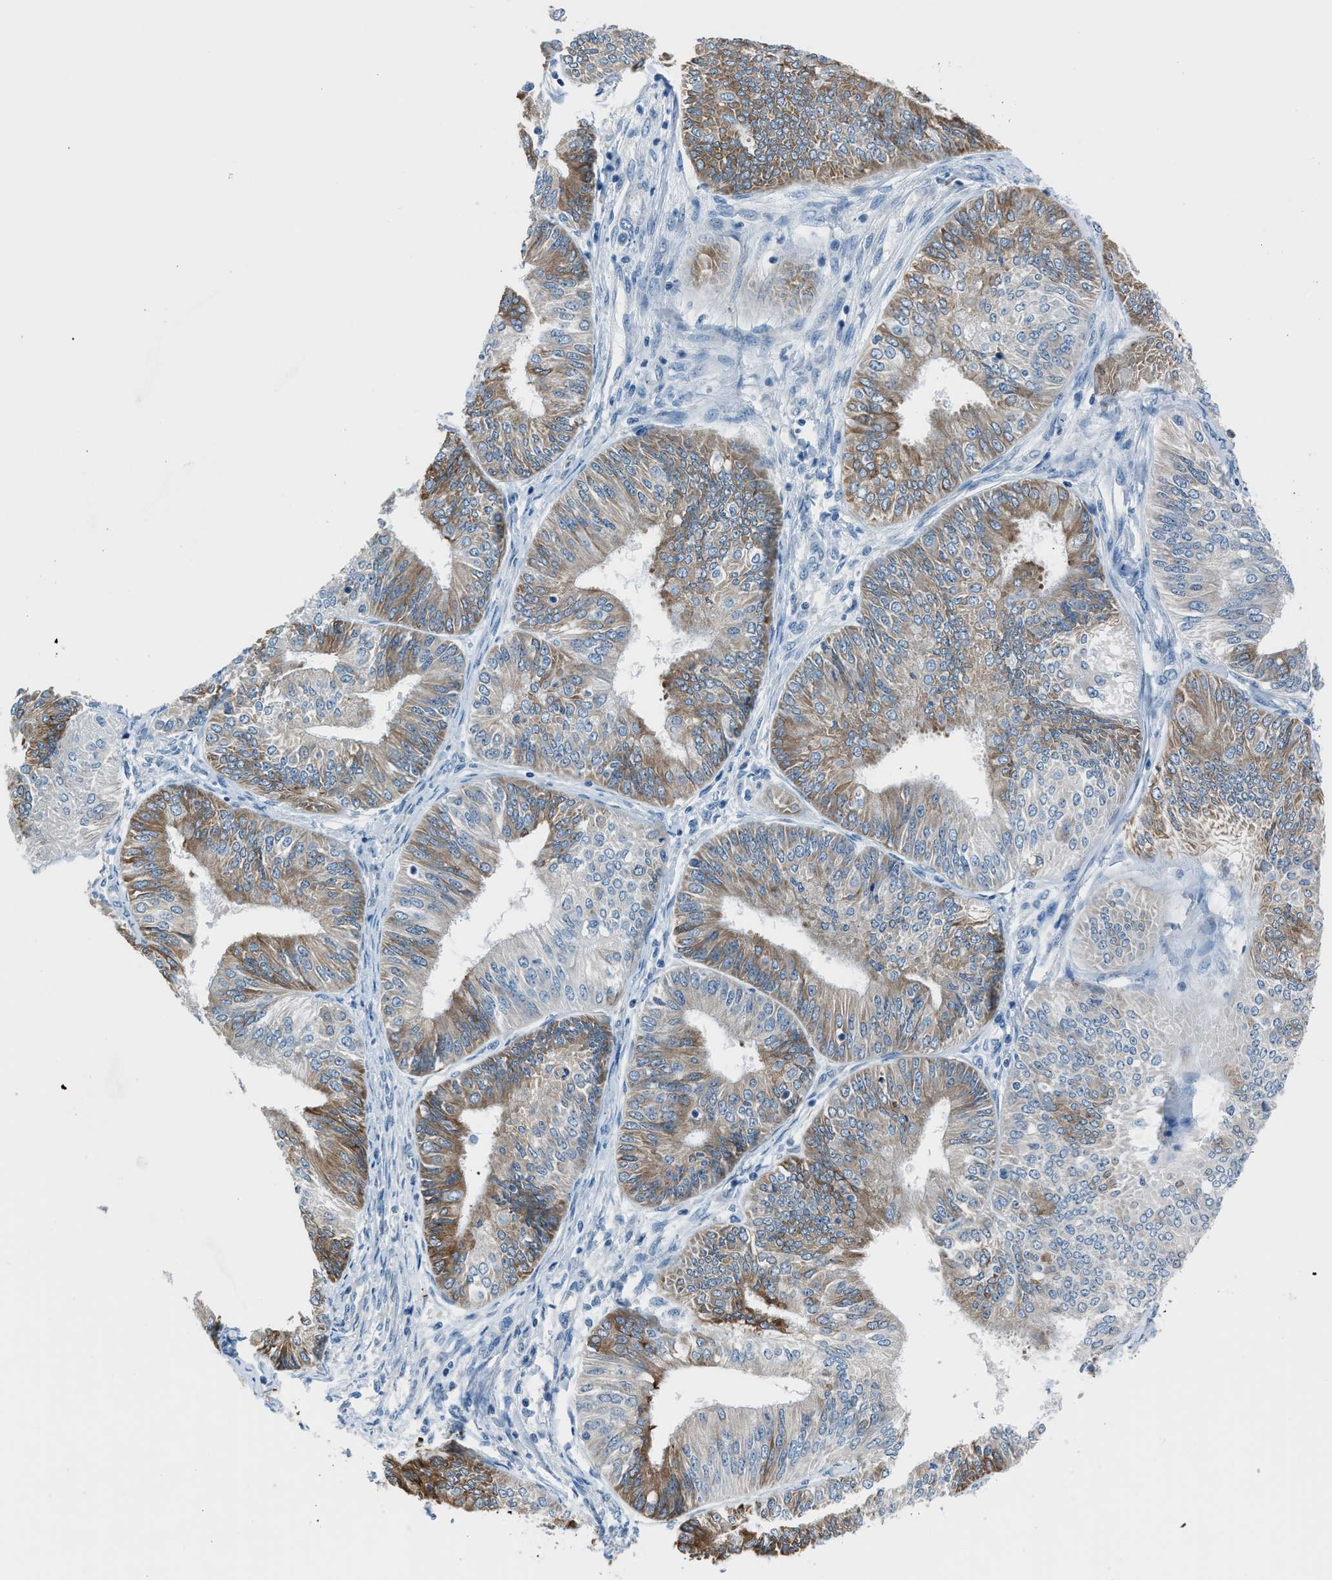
{"staining": {"intensity": "moderate", "quantity": "25%-75%", "location": "cytoplasmic/membranous"}, "tissue": "endometrial cancer", "cell_type": "Tumor cells", "image_type": "cancer", "snomed": [{"axis": "morphology", "description": "Adenocarcinoma, NOS"}, {"axis": "topography", "description": "Endometrium"}], "caption": "Human endometrial cancer stained with a protein marker demonstrates moderate staining in tumor cells.", "gene": "RNF41", "patient": {"sex": "female", "age": 58}}